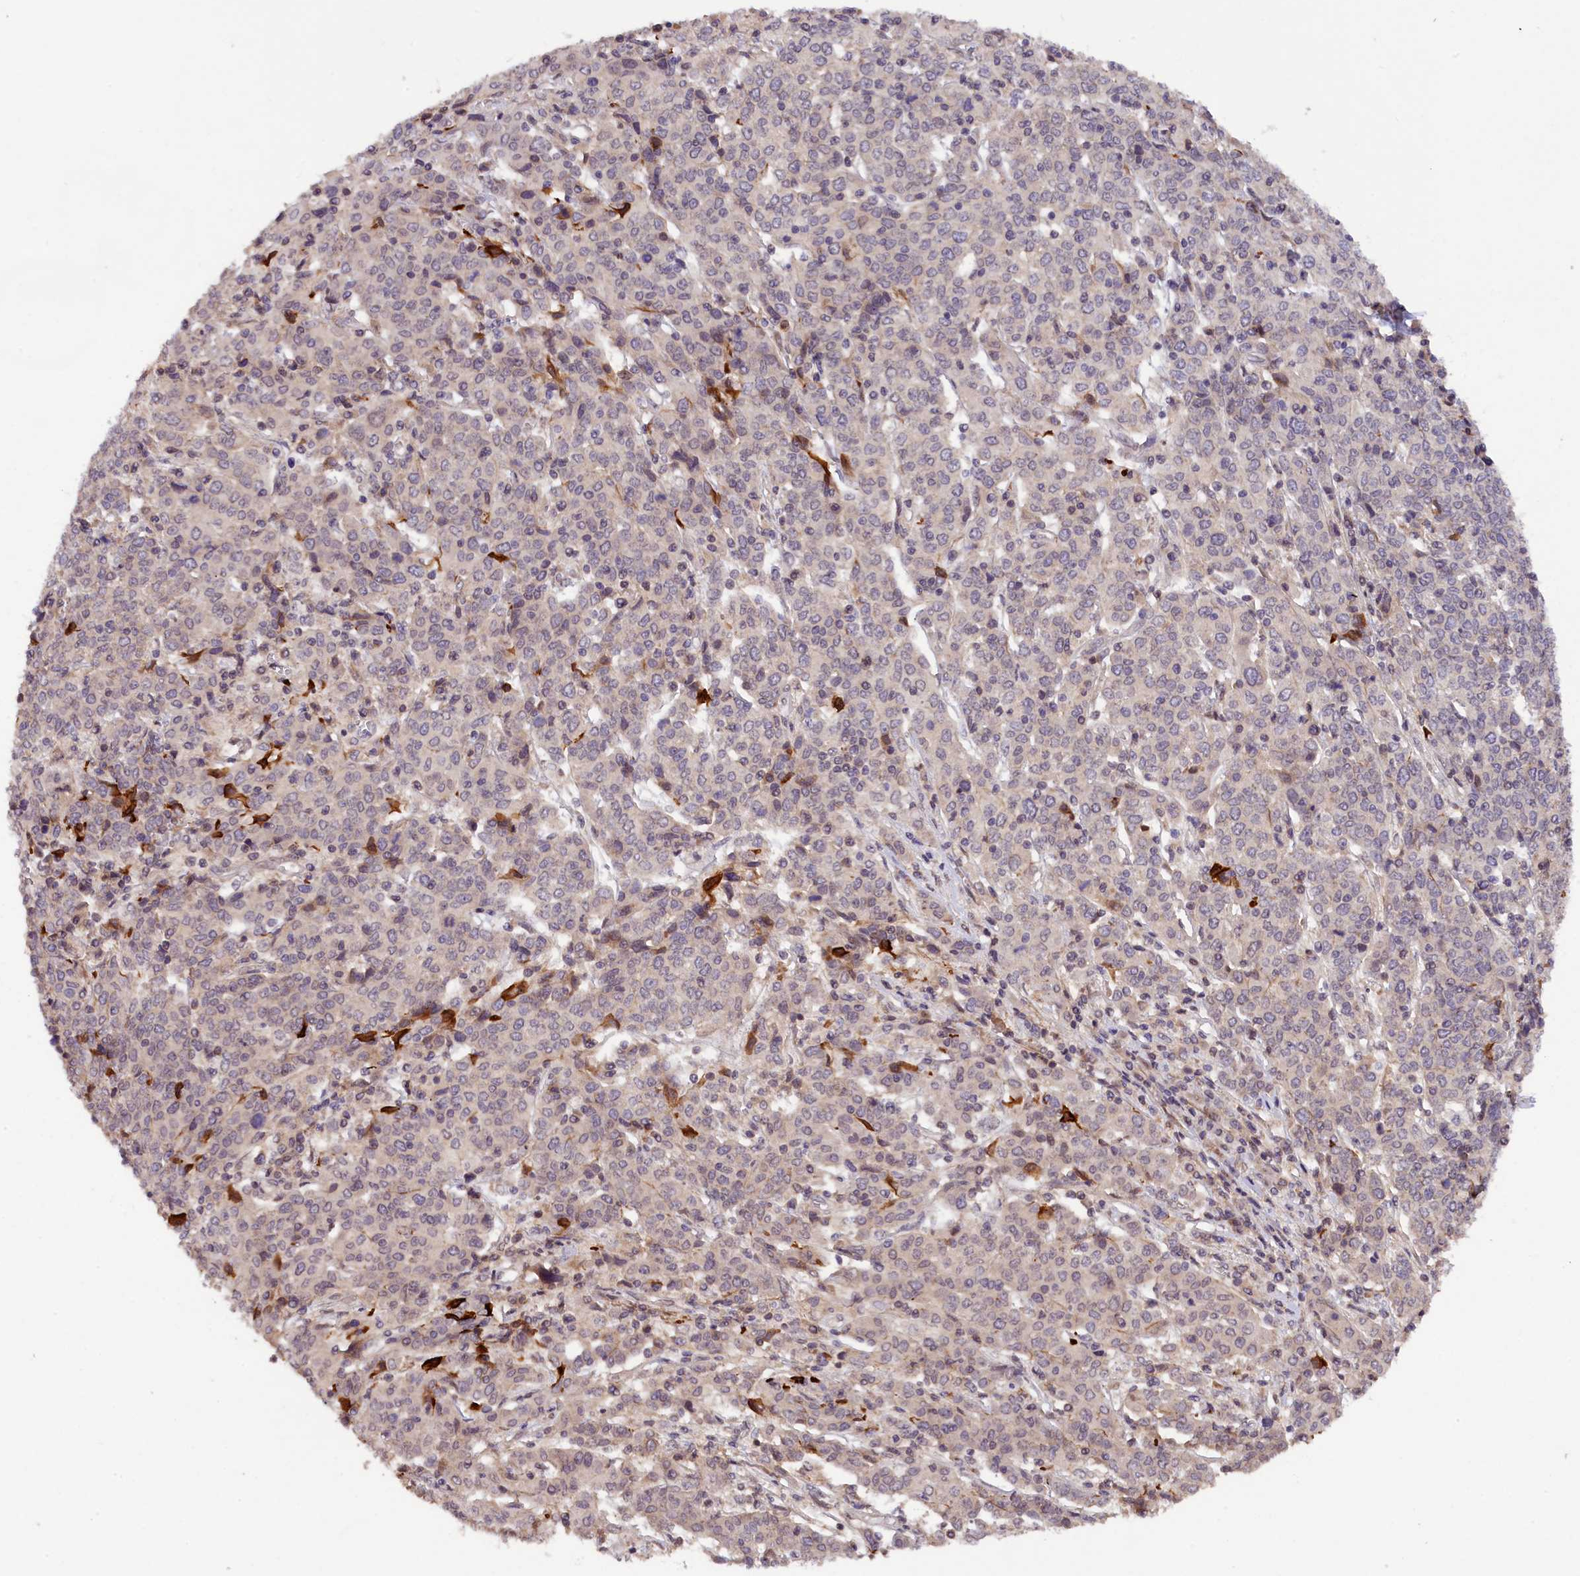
{"staining": {"intensity": "weak", "quantity": "25%-75%", "location": "cytoplasmic/membranous"}, "tissue": "cervical cancer", "cell_type": "Tumor cells", "image_type": "cancer", "snomed": [{"axis": "morphology", "description": "Squamous cell carcinoma, NOS"}, {"axis": "topography", "description": "Cervix"}], "caption": "There is low levels of weak cytoplasmic/membranous positivity in tumor cells of squamous cell carcinoma (cervical), as demonstrated by immunohistochemical staining (brown color).", "gene": "ZNF480", "patient": {"sex": "female", "age": 67}}